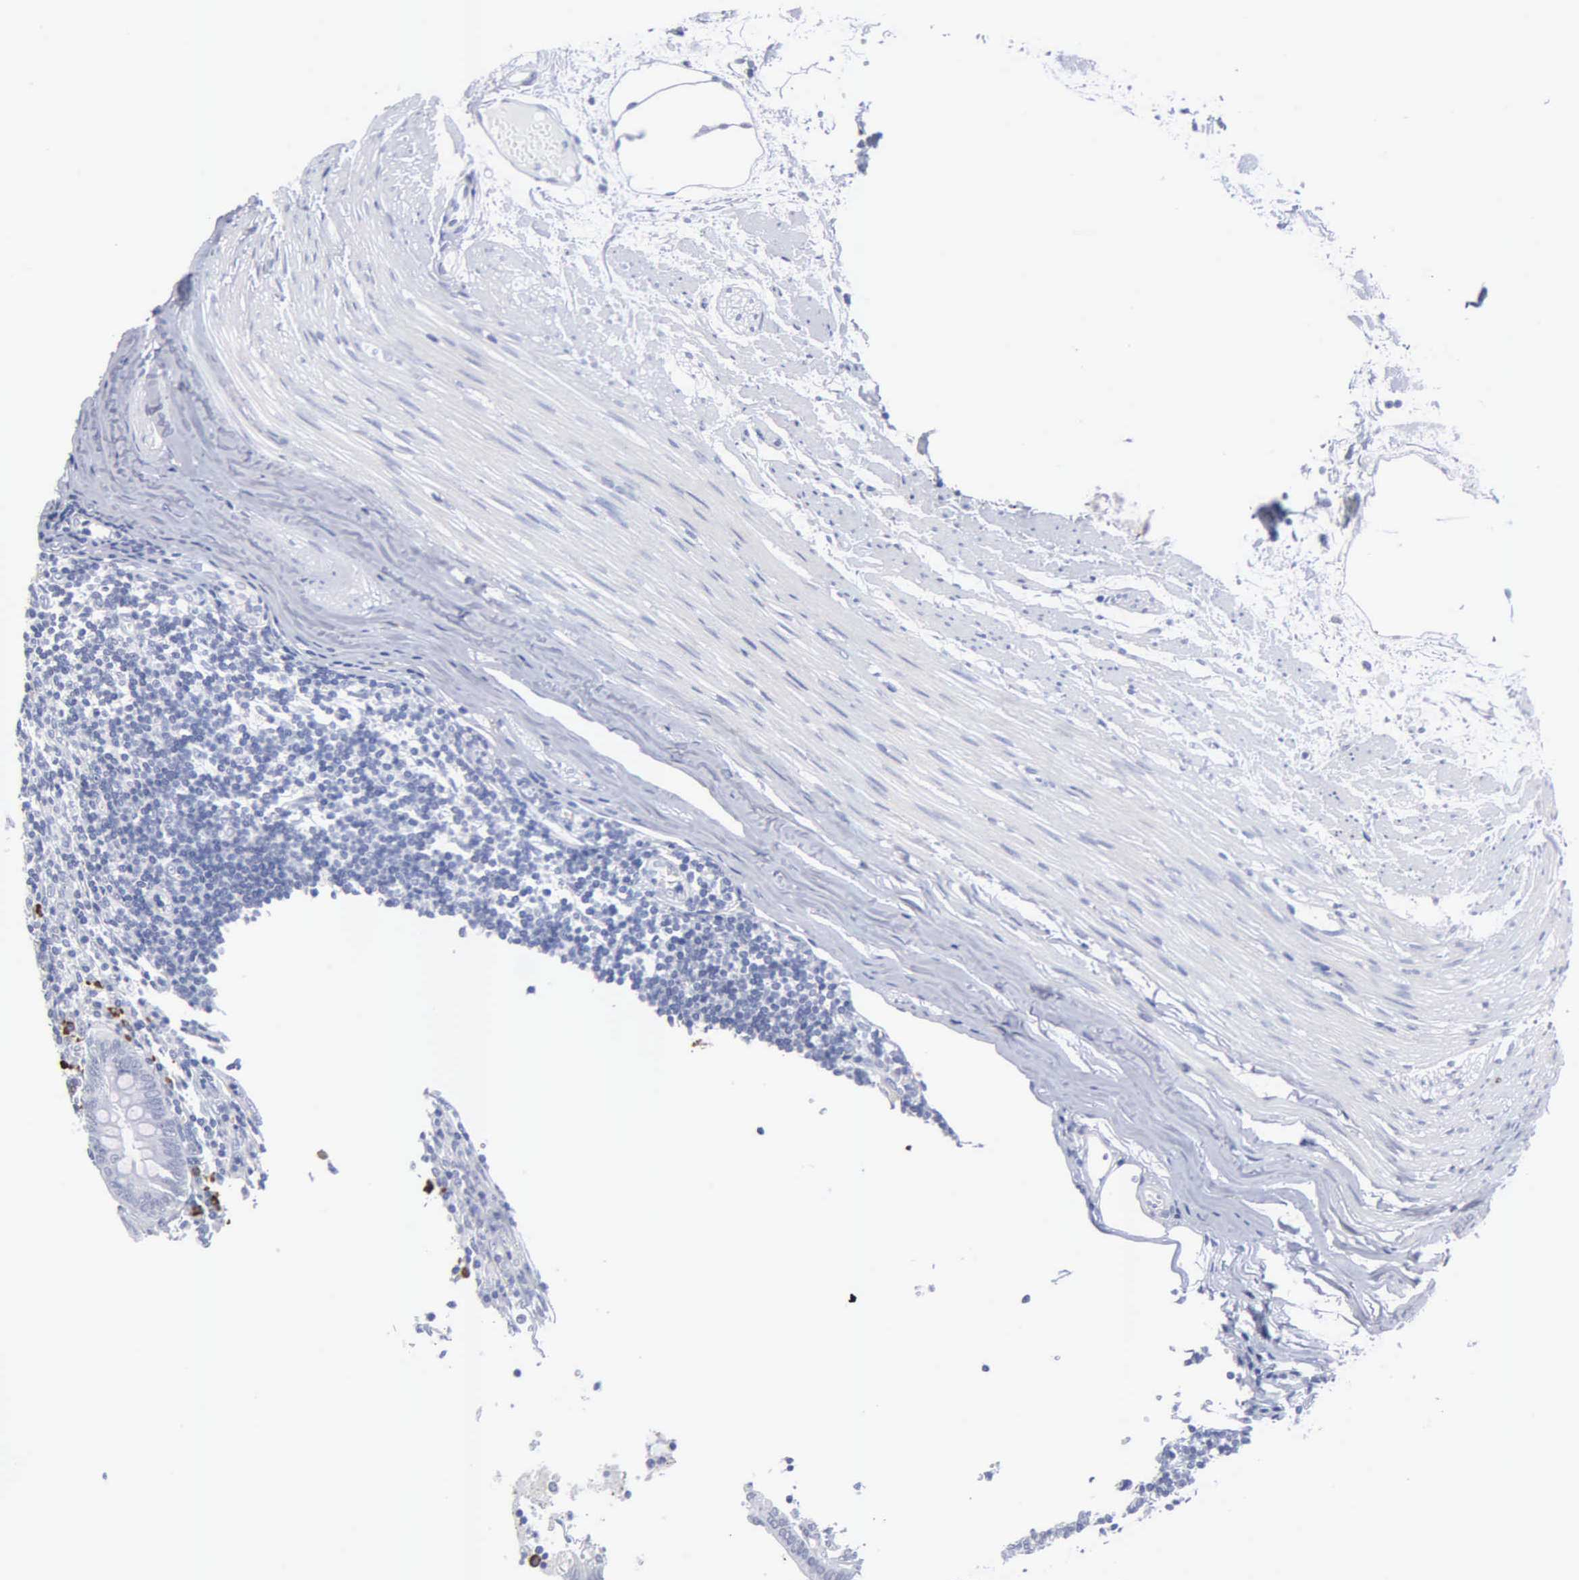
{"staining": {"intensity": "negative", "quantity": "none", "location": "none"}, "tissue": "appendix", "cell_type": "Glandular cells", "image_type": "normal", "snomed": [{"axis": "morphology", "description": "Normal tissue, NOS"}, {"axis": "topography", "description": "Appendix"}], "caption": "Immunohistochemistry of unremarkable appendix demonstrates no expression in glandular cells.", "gene": "ASPHD2", "patient": {"sex": "female", "age": 19}}